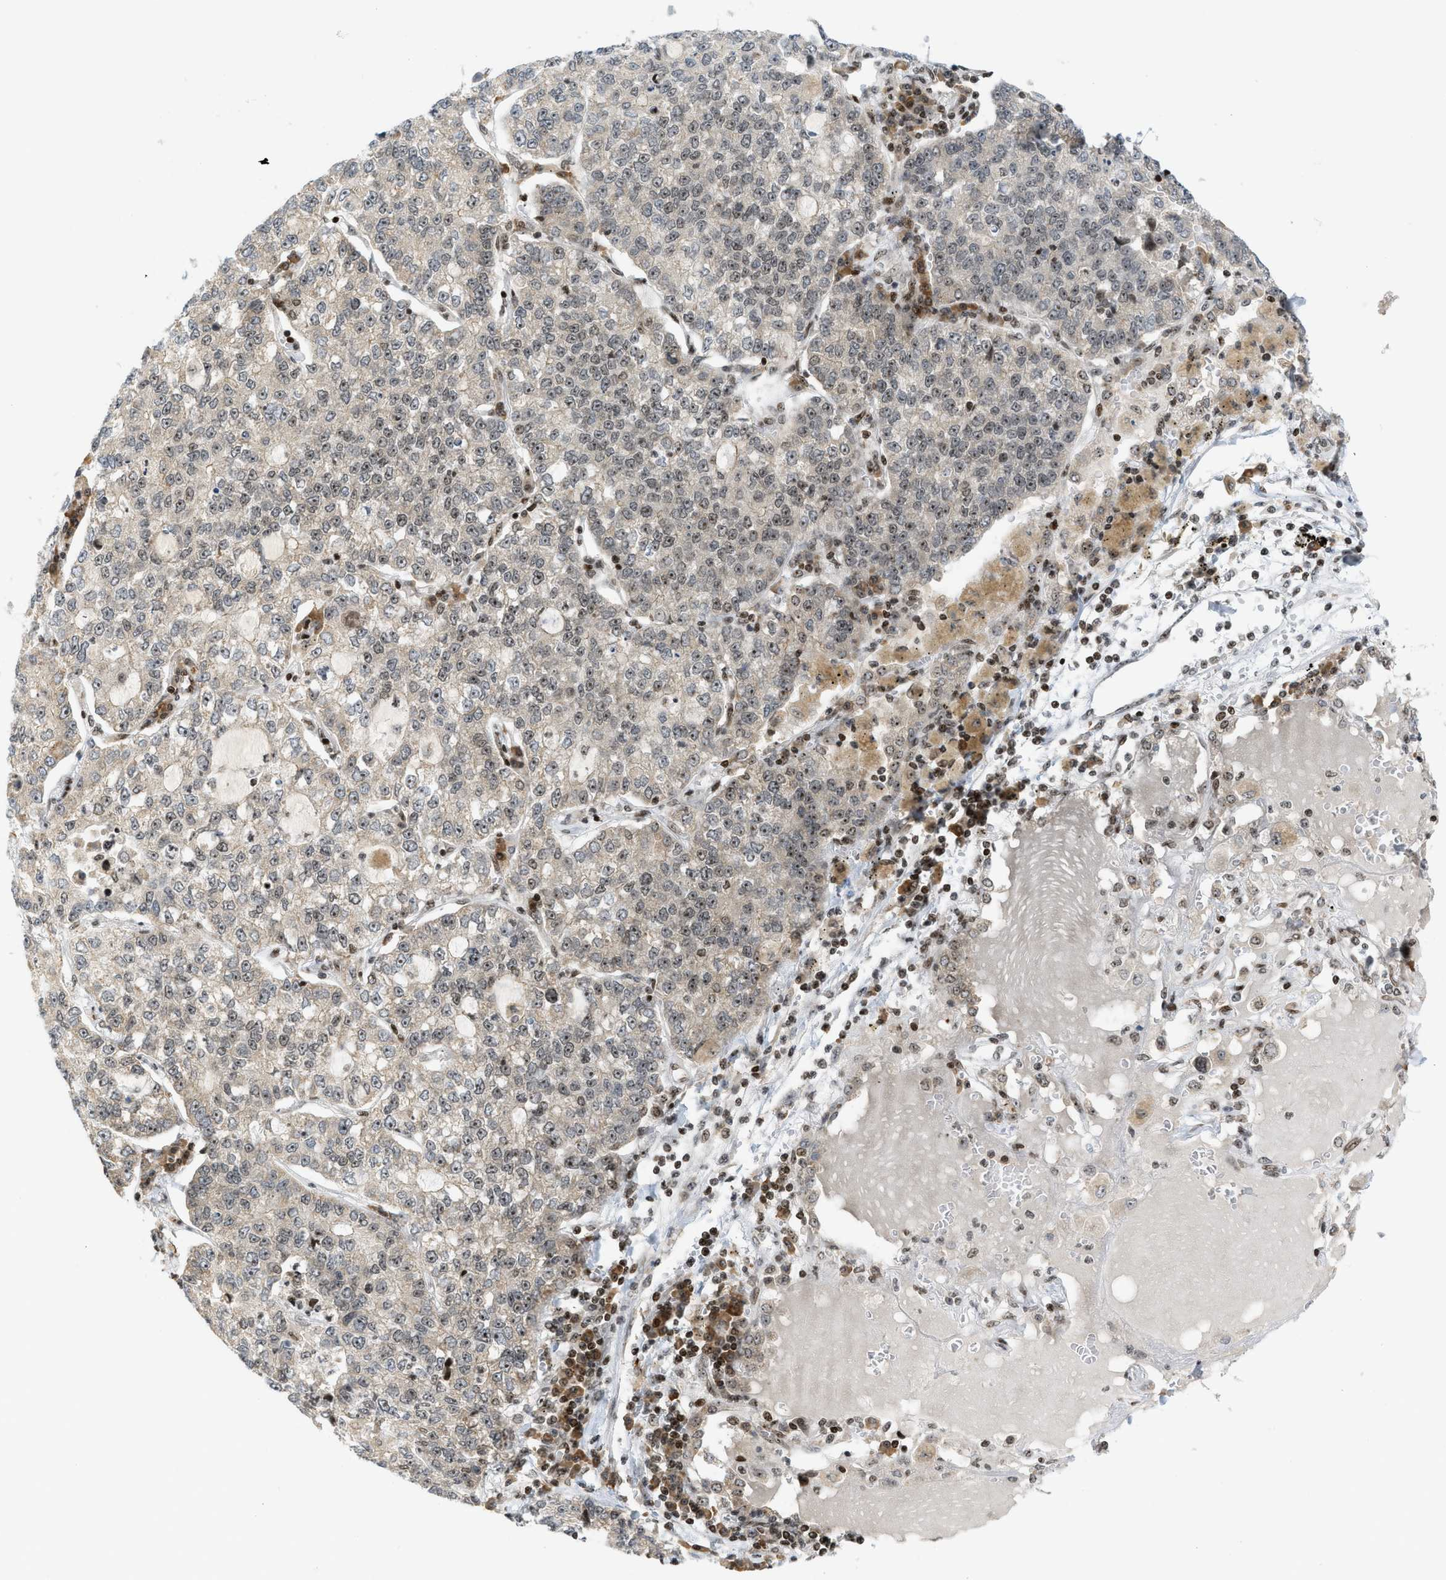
{"staining": {"intensity": "weak", "quantity": "25%-75%", "location": "nuclear"}, "tissue": "lung cancer", "cell_type": "Tumor cells", "image_type": "cancer", "snomed": [{"axis": "morphology", "description": "Adenocarcinoma, NOS"}, {"axis": "topography", "description": "Lung"}], "caption": "This micrograph reveals immunohistochemistry (IHC) staining of lung cancer, with low weak nuclear expression in approximately 25%-75% of tumor cells.", "gene": "ZNF22", "patient": {"sex": "male", "age": 49}}